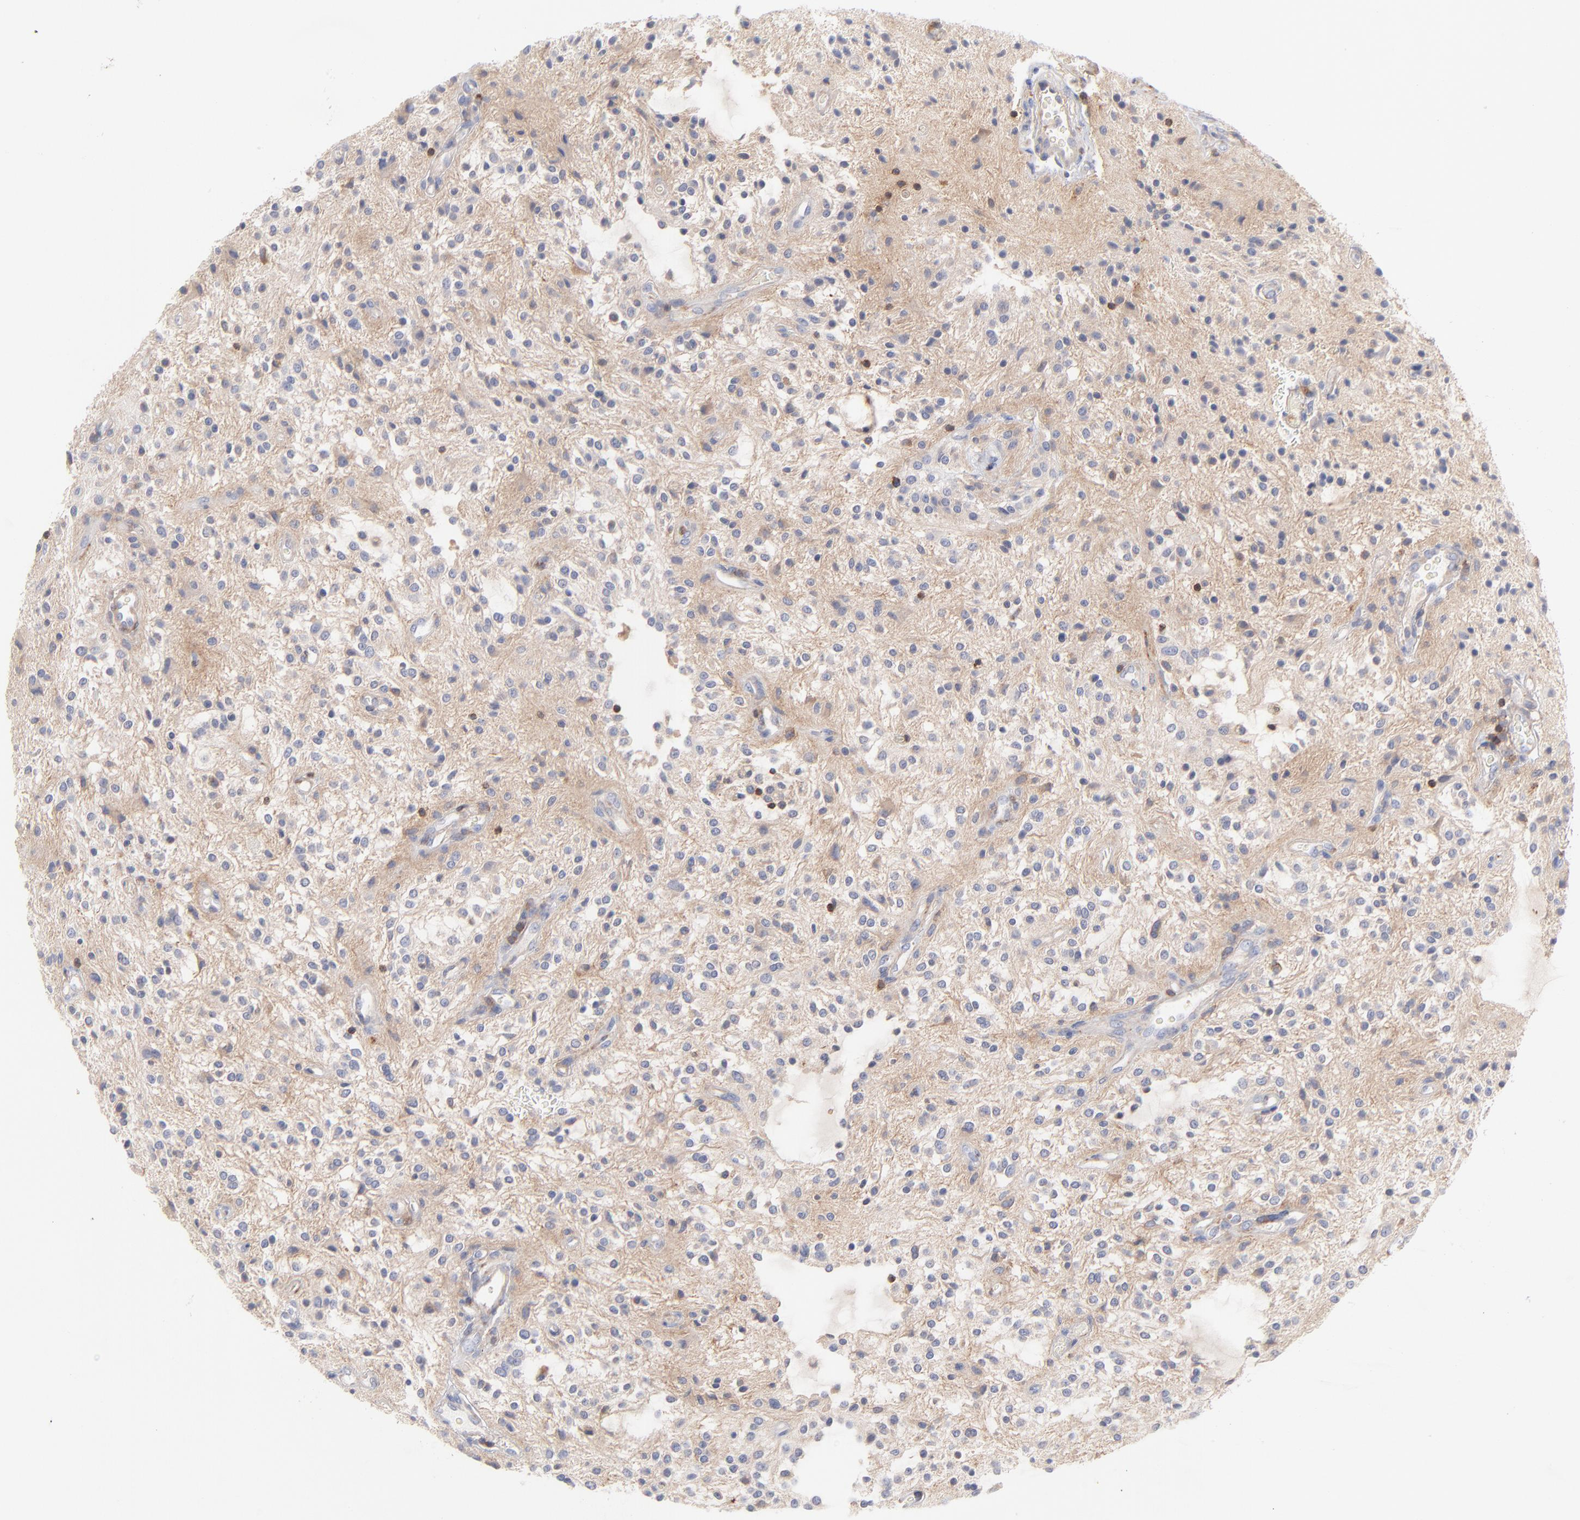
{"staining": {"intensity": "negative", "quantity": "none", "location": "none"}, "tissue": "glioma", "cell_type": "Tumor cells", "image_type": "cancer", "snomed": [{"axis": "morphology", "description": "Glioma, malignant, NOS"}, {"axis": "topography", "description": "Cerebellum"}], "caption": "IHC micrograph of glioma stained for a protein (brown), which shows no positivity in tumor cells. (DAB IHC with hematoxylin counter stain).", "gene": "SEPTIN6", "patient": {"sex": "female", "age": 10}}